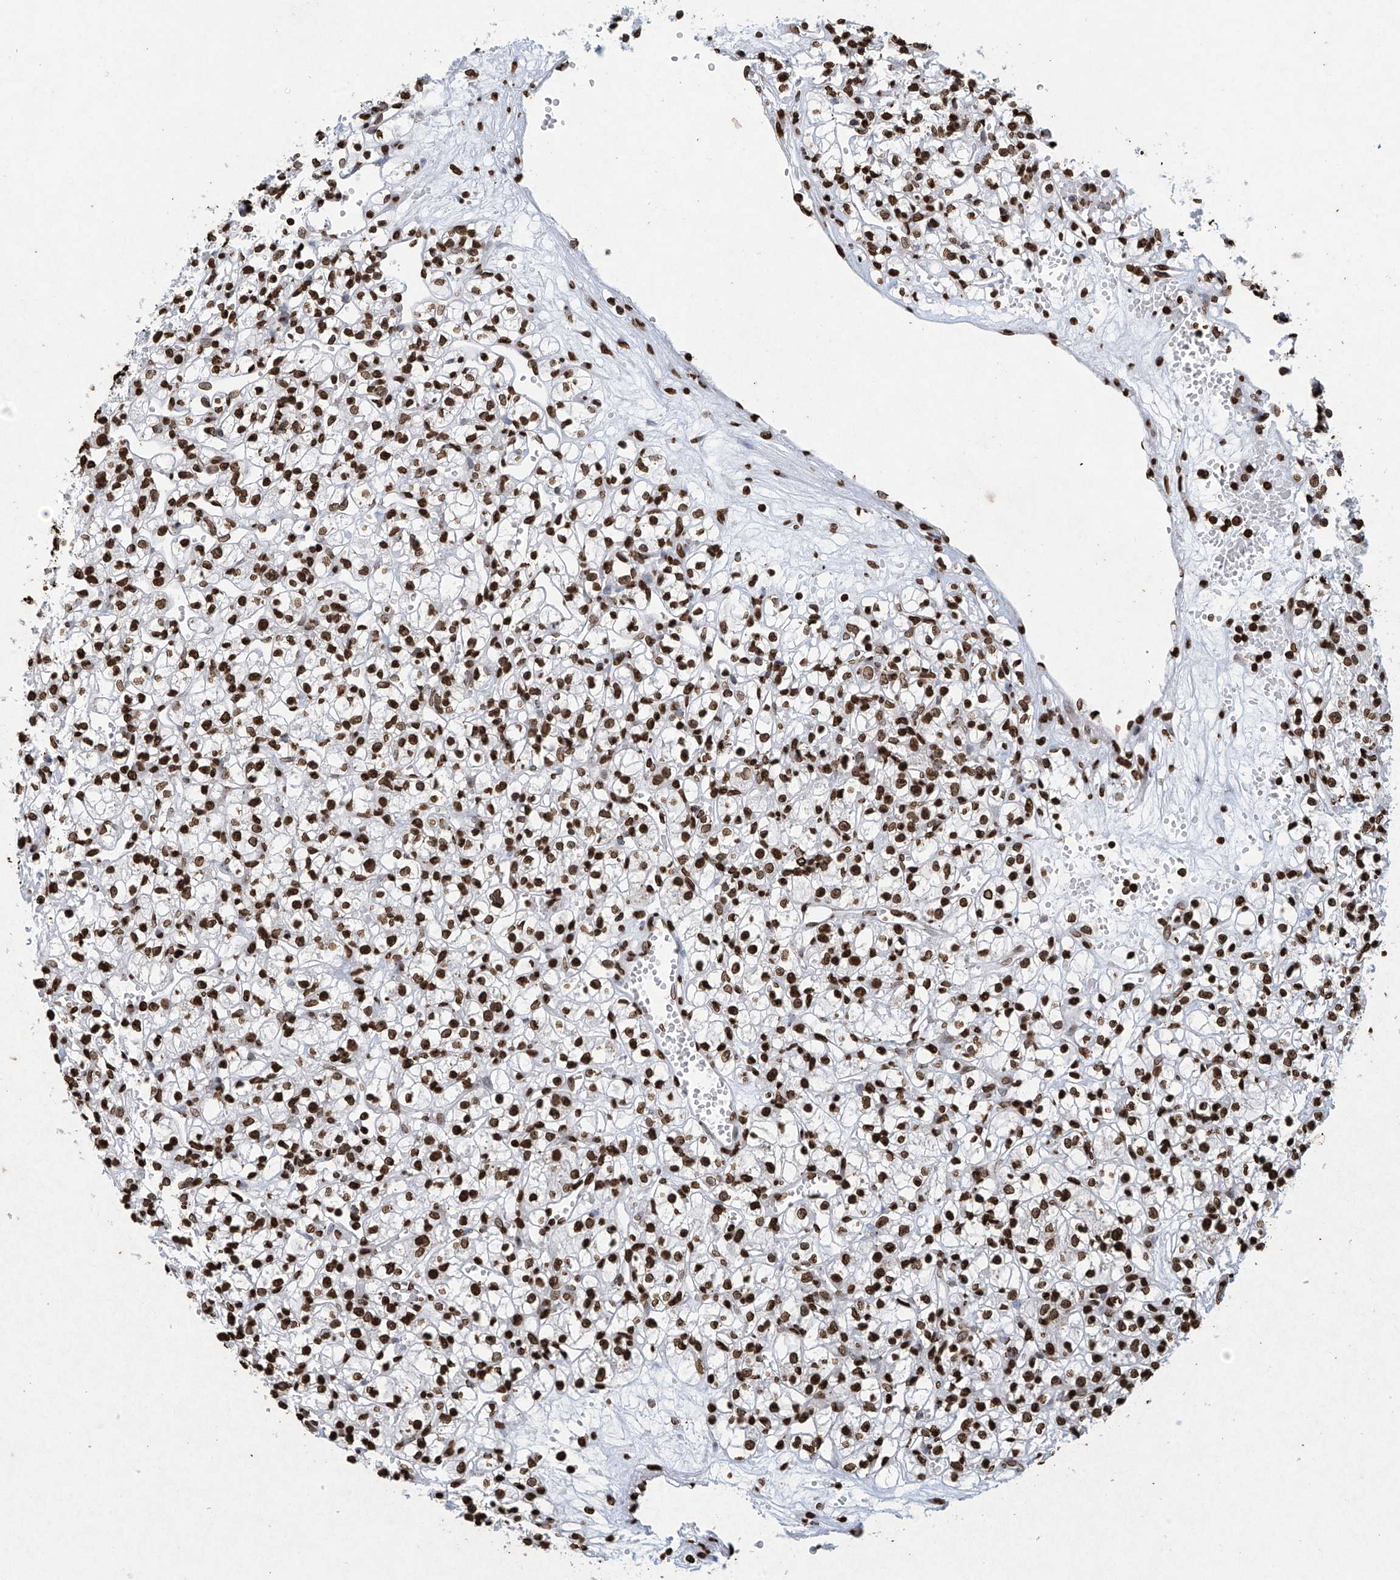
{"staining": {"intensity": "strong", "quantity": ">75%", "location": "nuclear"}, "tissue": "renal cancer", "cell_type": "Tumor cells", "image_type": "cancer", "snomed": [{"axis": "morphology", "description": "Adenocarcinoma, NOS"}, {"axis": "topography", "description": "Kidney"}], "caption": "High-power microscopy captured an IHC photomicrograph of renal cancer (adenocarcinoma), revealing strong nuclear expression in about >75% of tumor cells. The staining was performed using DAB, with brown indicating positive protein expression. Nuclei are stained blue with hematoxylin.", "gene": "H3-3A", "patient": {"sex": "female", "age": 59}}